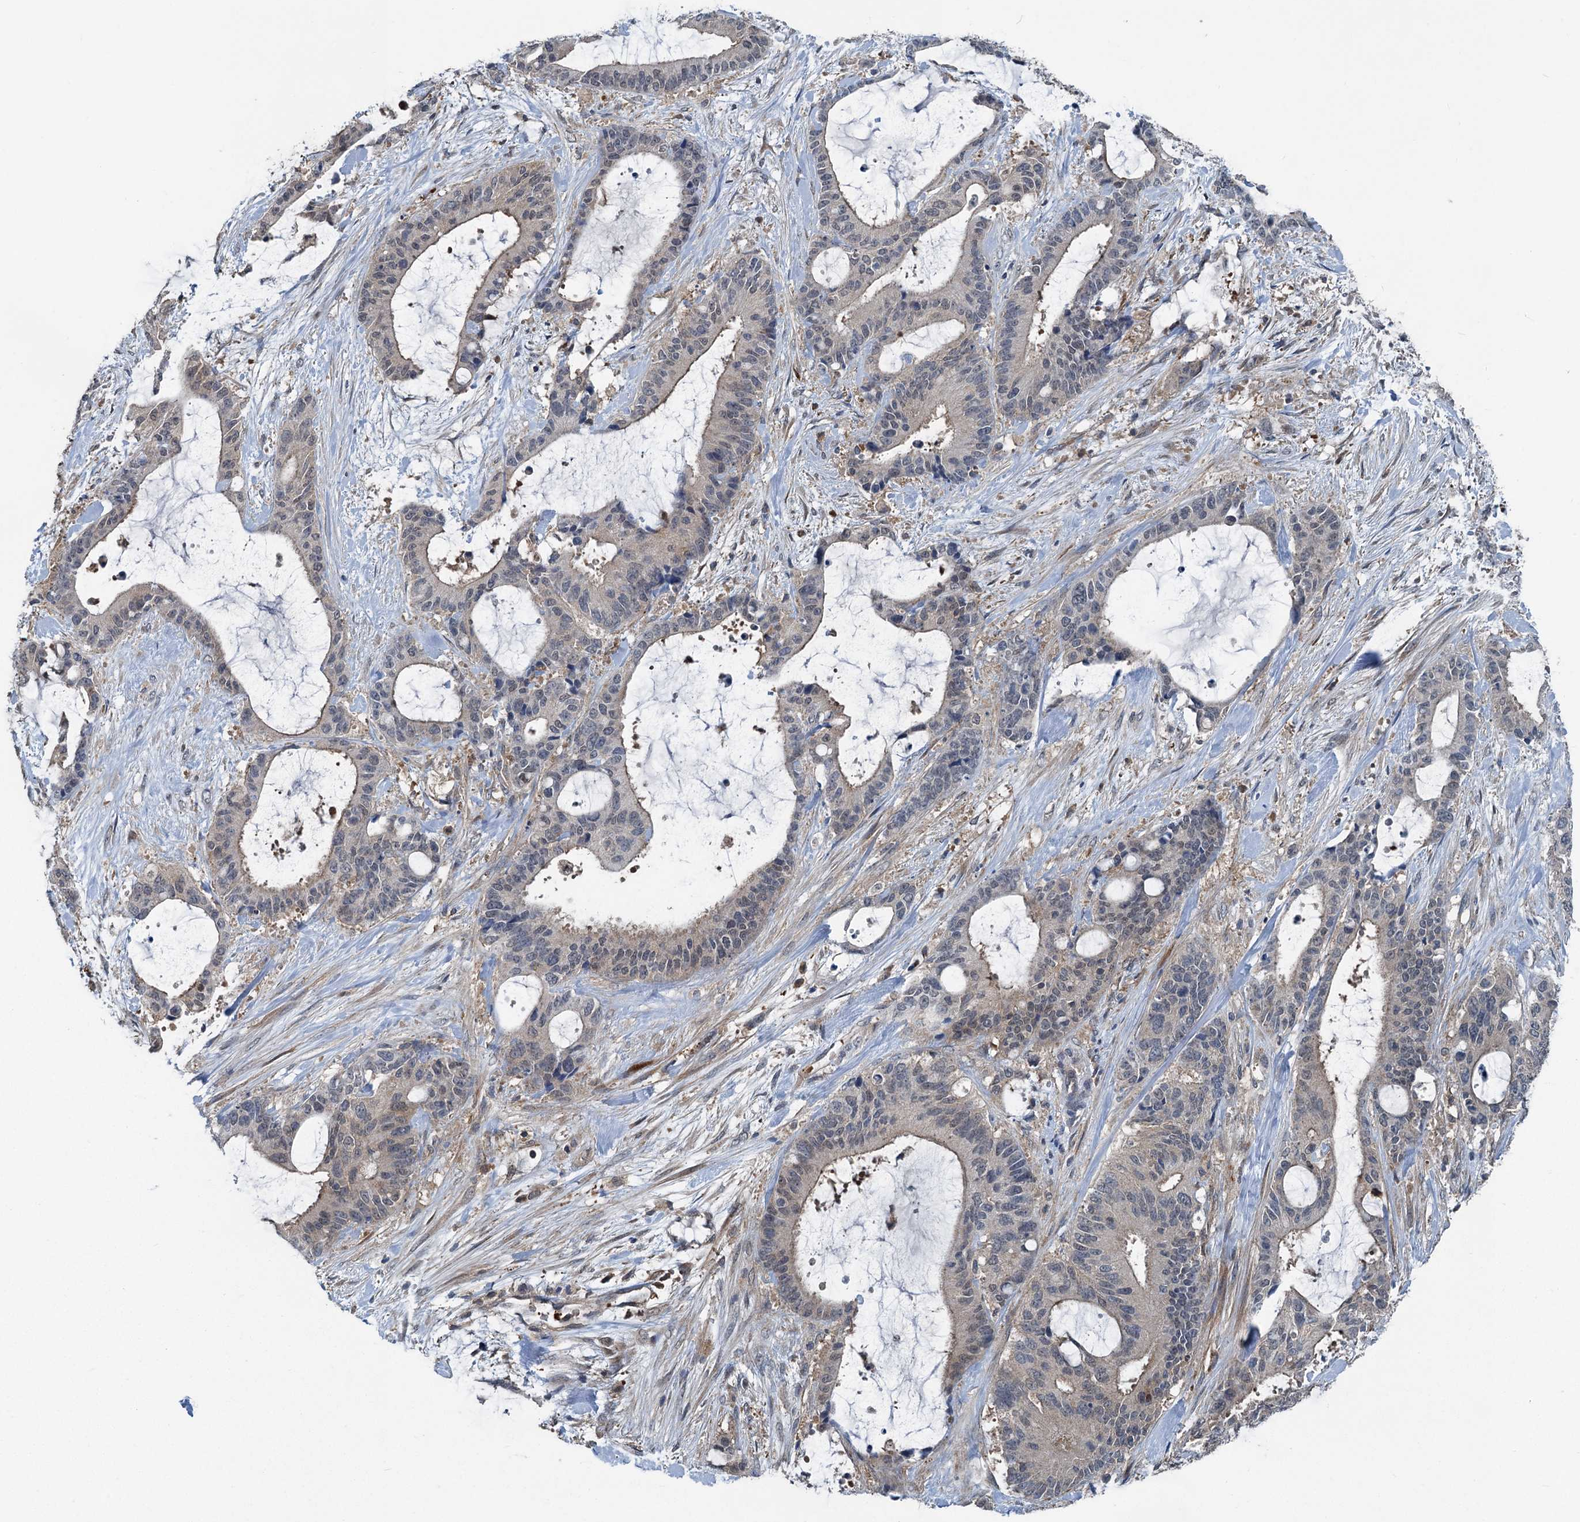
{"staining": {"intensity": "weak", "quantity": "25%-75%", "location": "cytoplasmic/membranous,nuclear"}, "tissue": "liver cancer", "cell_type": "Tumor cells", "image_type": "cancer", "snomed": [{"axis": "morphology", "description": "Normal tissue, NOS"}, {"axis": "morphology", "description": "Cholangiocarcinoma"}, {"axis": "topography", "description": "Liver"}, {"axis": "topography", "description": "Peripheral nerve tissue"}], "caption": "Immunohistochemistry (DAB (3,3'-diaminobenzidine)) staining of human liver cancer exhibits weak cytoplasmic/membranous and nuclear protein staining in approximately 25%-75% of tumor cells.", "gene": "GCLM", "patient": {"sex": "female", "age": 73}}